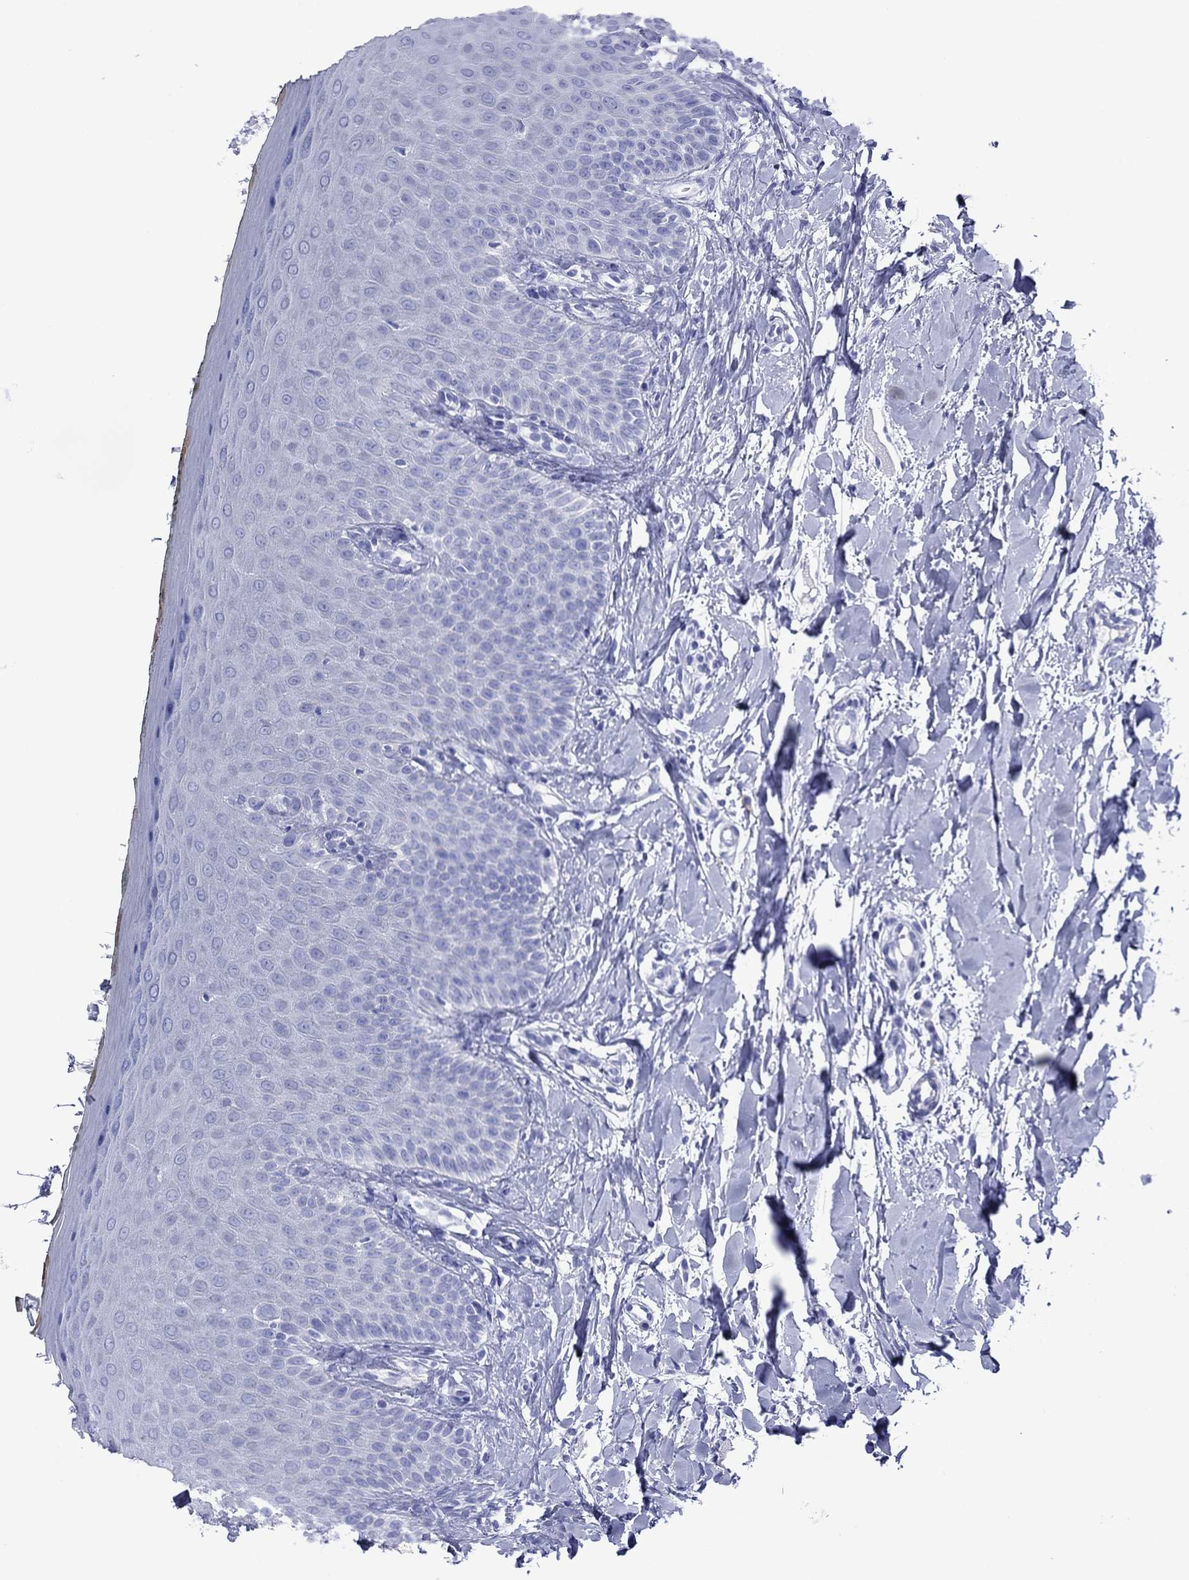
{"staining": {"intensity": "negative", "quantity": "none", "location": "none"}, "tissue": "oral mucosa", "cell_type": "Squamous epithelial cells", "image_type": "normal", "snomed": [{"axis": "morphology", "description": "Normal tissue, NOS"}, {"axis": "topography", "description": "Oral tissue"}], "caption": "Immunohistochemical staining of normal oral mucosa shows no significant positivity in squamous epithelial cells.", "gene": "GIP", "patient": {"sex": "female", "age": 43}}